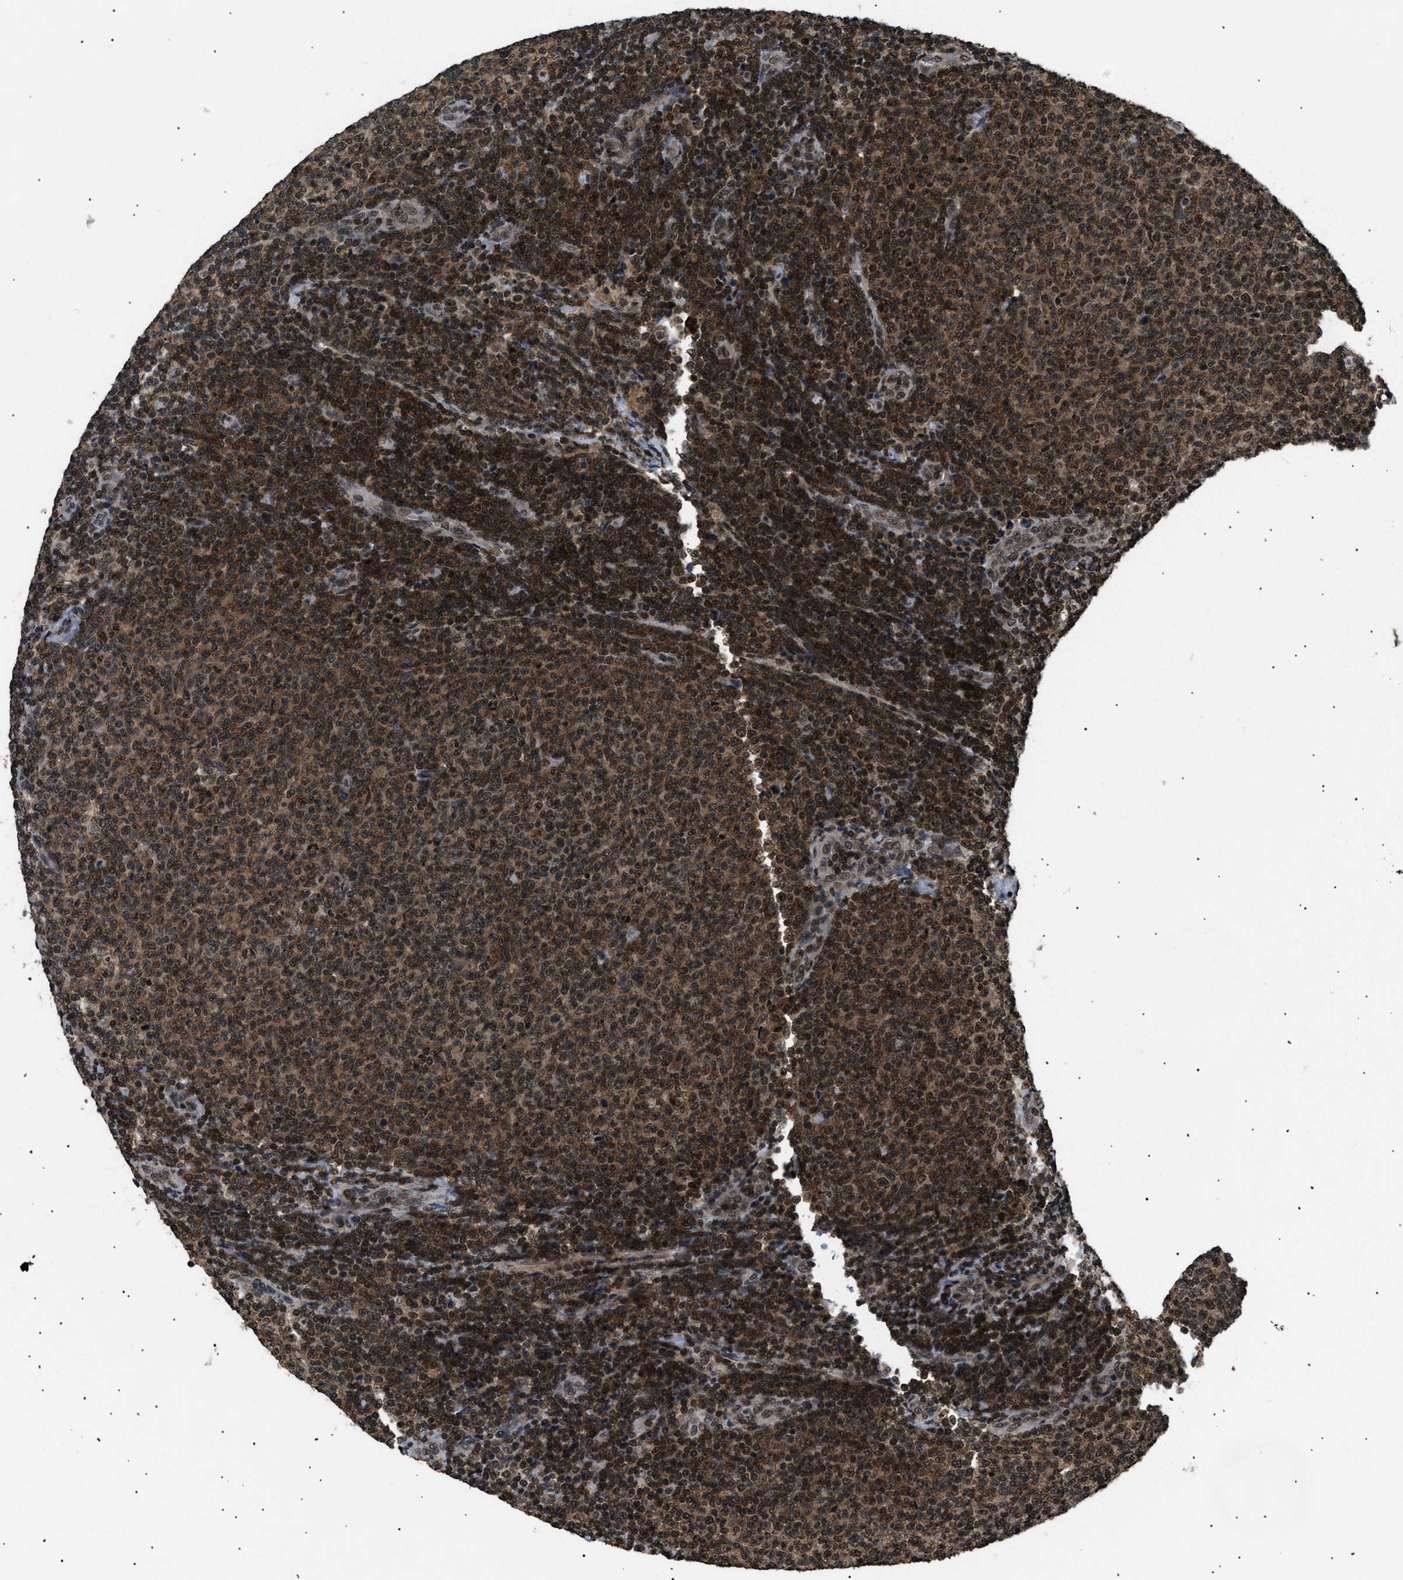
{"staining": {"intensity": "strong", "quantity": ">75%", "location": "nuclear"}, "tissue": "lymphoma", "cell_type": "Tumor cells", "image_type": "cancer", "snomed": [{"axis": "morphology", "description": "Malignant lymphoma, non-Hodgkin's type, Low grade"}, {"axis": "topography", "description": "Lymph node"}], "caption": "Tumor cells exhibit strong nuclear staining in about >75% of cells in lymphoma. The staining is performed using DAB (3,3'-diaminobenzidine) brown chromogen to label protein expression. The nuclei are counter-stained blue using hematoxylin.", "gene": "RBM5", "patient": {"sex": "male", "age": 66}}